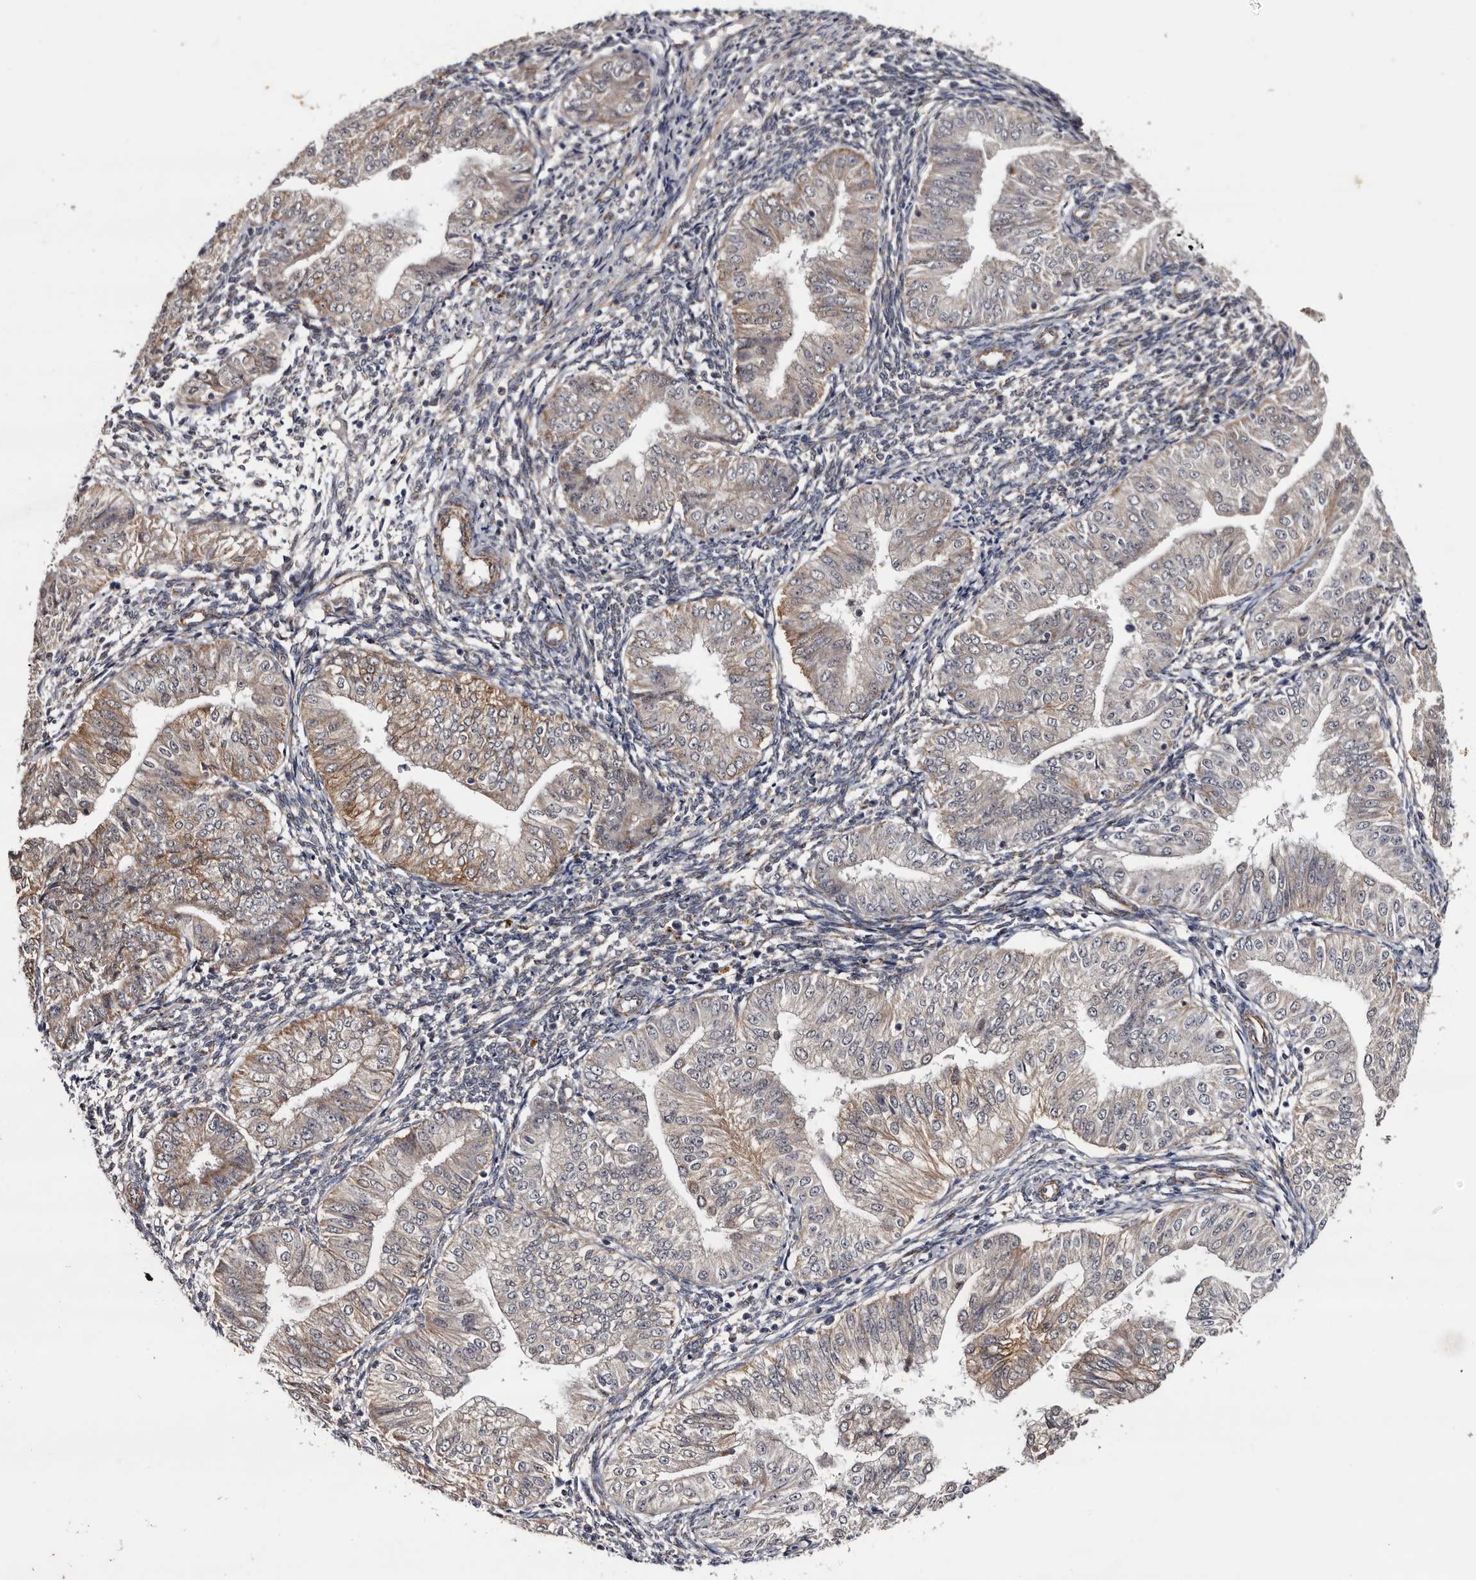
{"staining": {"intensity": "weak", "quantity": "25%-75%", "location": "cytoplasmic/membranous"}, "tissue": "endometrial cancer", "cell_type": "Tumor cells", "image_type": "cancer", "snomed": [{"axis": "morphology", "description": "Normal tissue, NOS"}, {"axis": "morphology", "description": "Adenocarcinoma, NOS"}, {"axis": "topography", "description": "Endometrium"}], "caption": "Weak cytoplasmic/membranous expression for a protein is identified in approximately 25%-75% of tumor cells of adenocarcinoma (endometrial) using immunohistochemistry (IHC).", "gene": "ARMCX2", "patient": {"sex": "female", "age": 53}}